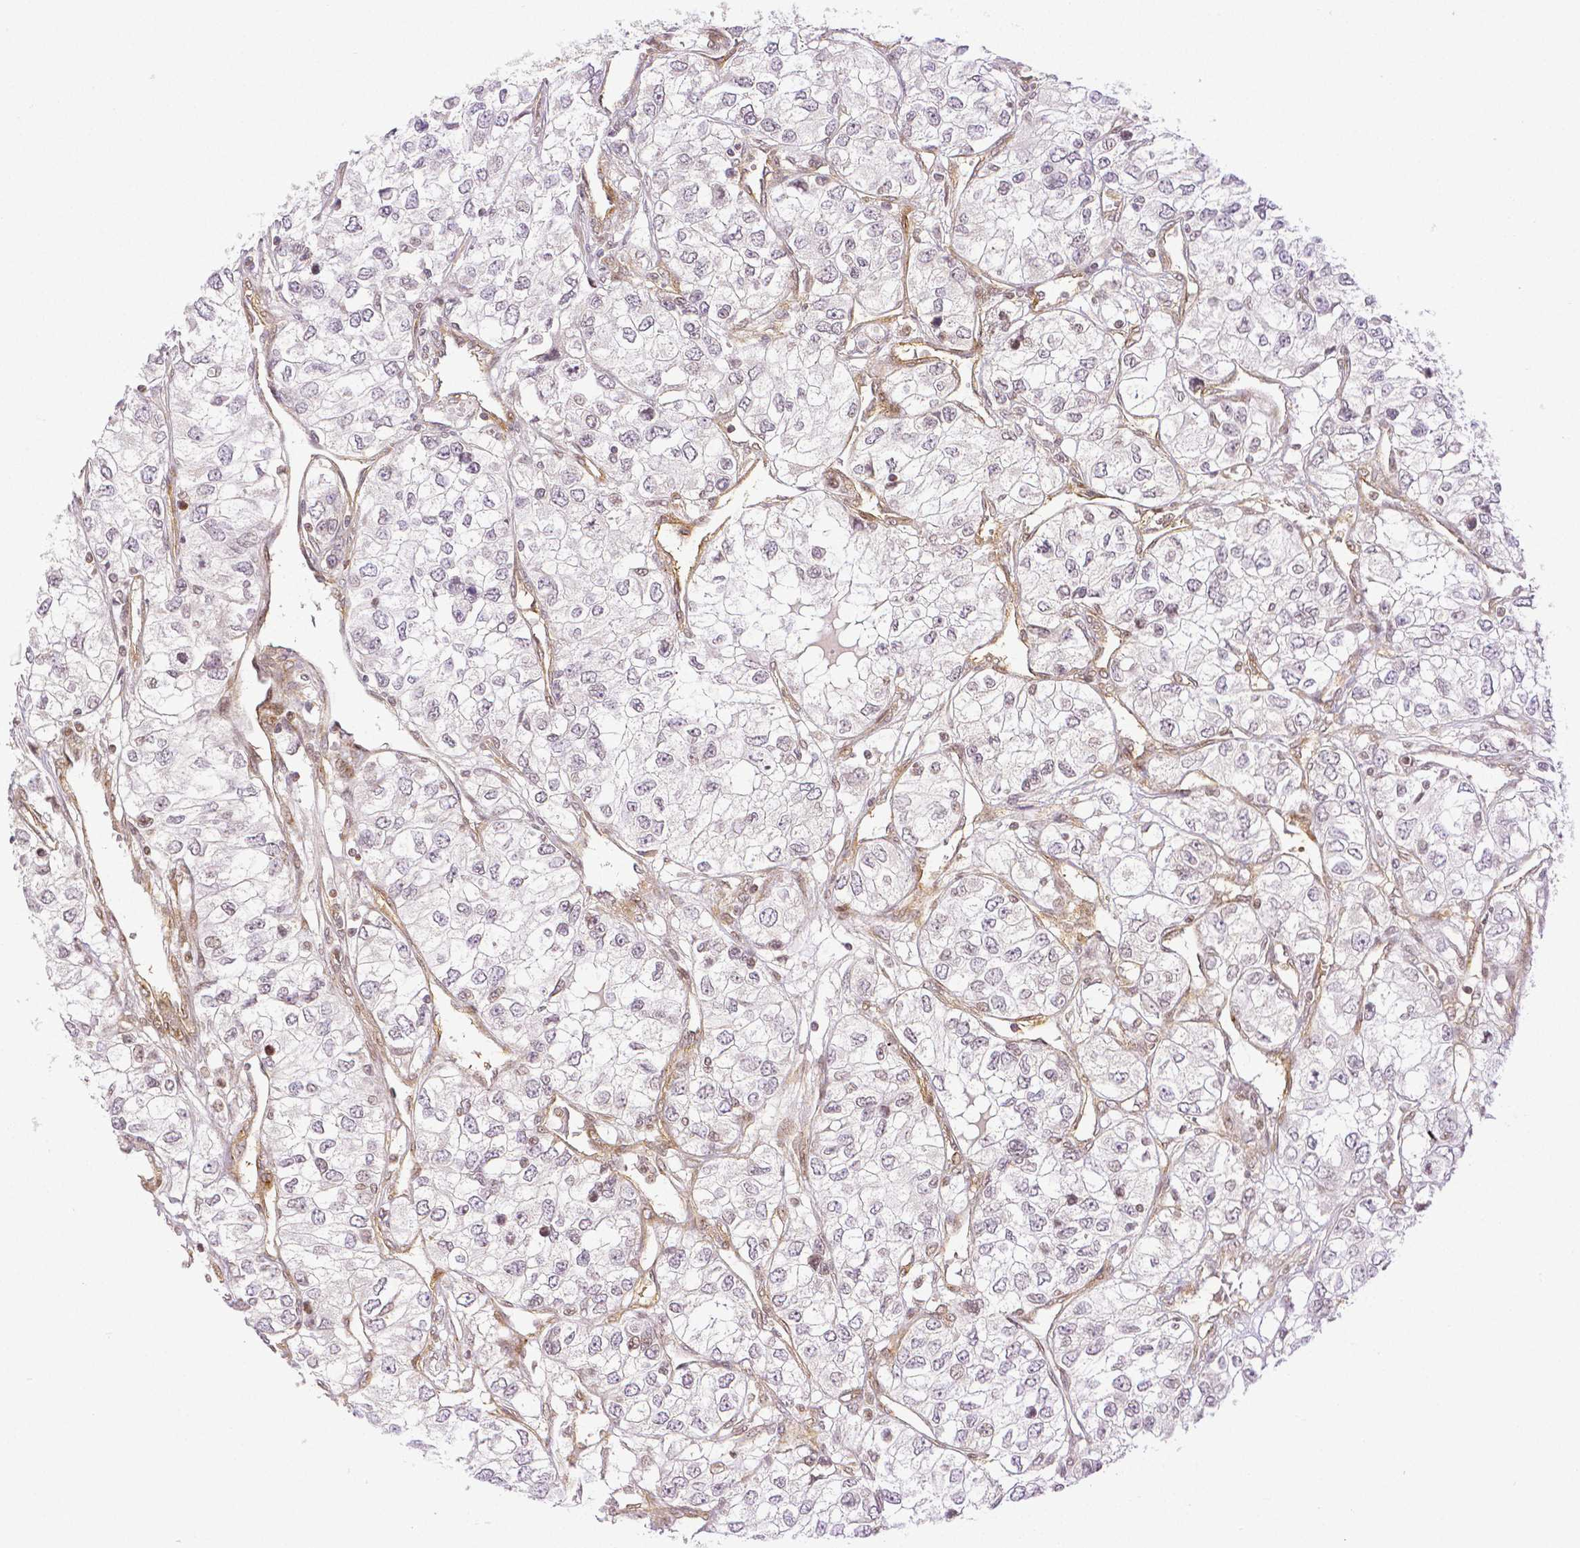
{"staining": {"intensity": "negative", "quantity": "none", "location": "none"}, "tissue": "renal cancer", "cell_type": "Tumor cells", "image_type": "cancer", "snomed": [{"axis": "morphology", "description": "Adenocarcinoma, NOS"}, {"axis": "topography", "description": "Kidney"}], "caption": "Renal cancer (adenocarcinoma) was stained to show a protein in brown. There is no significant staining in tumor cells. (Stains: DAB (3,3'-diaminobenzidine) IHC with hematoxylin counter stain, Microscopy: brightfield microscopy at high magnification).", "gene": "THY1", "patient": {"sex": "female", "age": 59}}